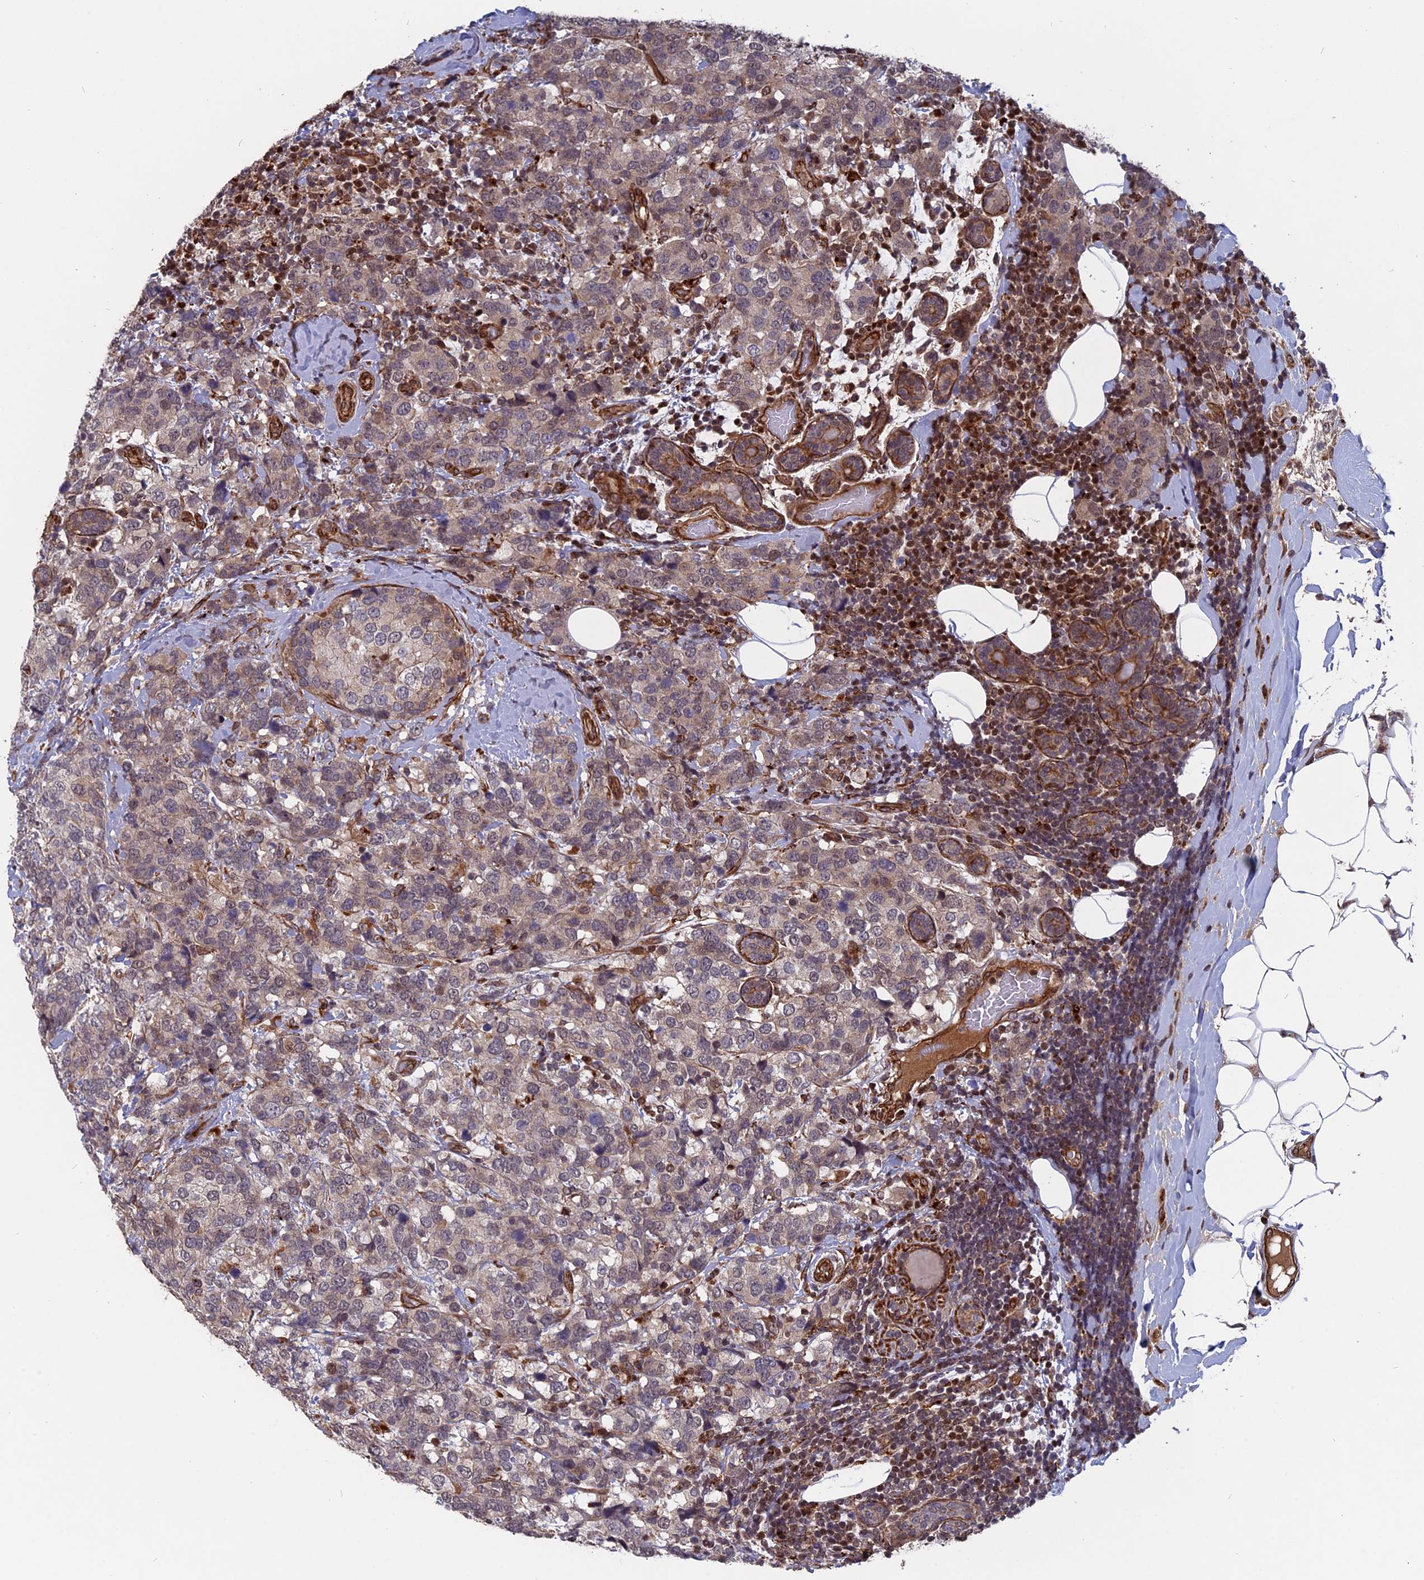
{"staining": {"intensity": "weak", "quantity": "<25%", "location": "cytoplasmic/membranous"}, "tissue": "breast cancer", "cell_type": "Tumor cells", "image_type": "cancer", "snomed": [{"axis": "morphology", "description": "Lobular carcinoma"}, {"axis": "topography", "description": "Breast"}], "caption": "Breast lobular carcinoma stained for a protein using immunohistochemistry (IHC) shows no staining tumor cells.", "gene": "NOSIP", "patient": {"sex": "female", "age": 59}}